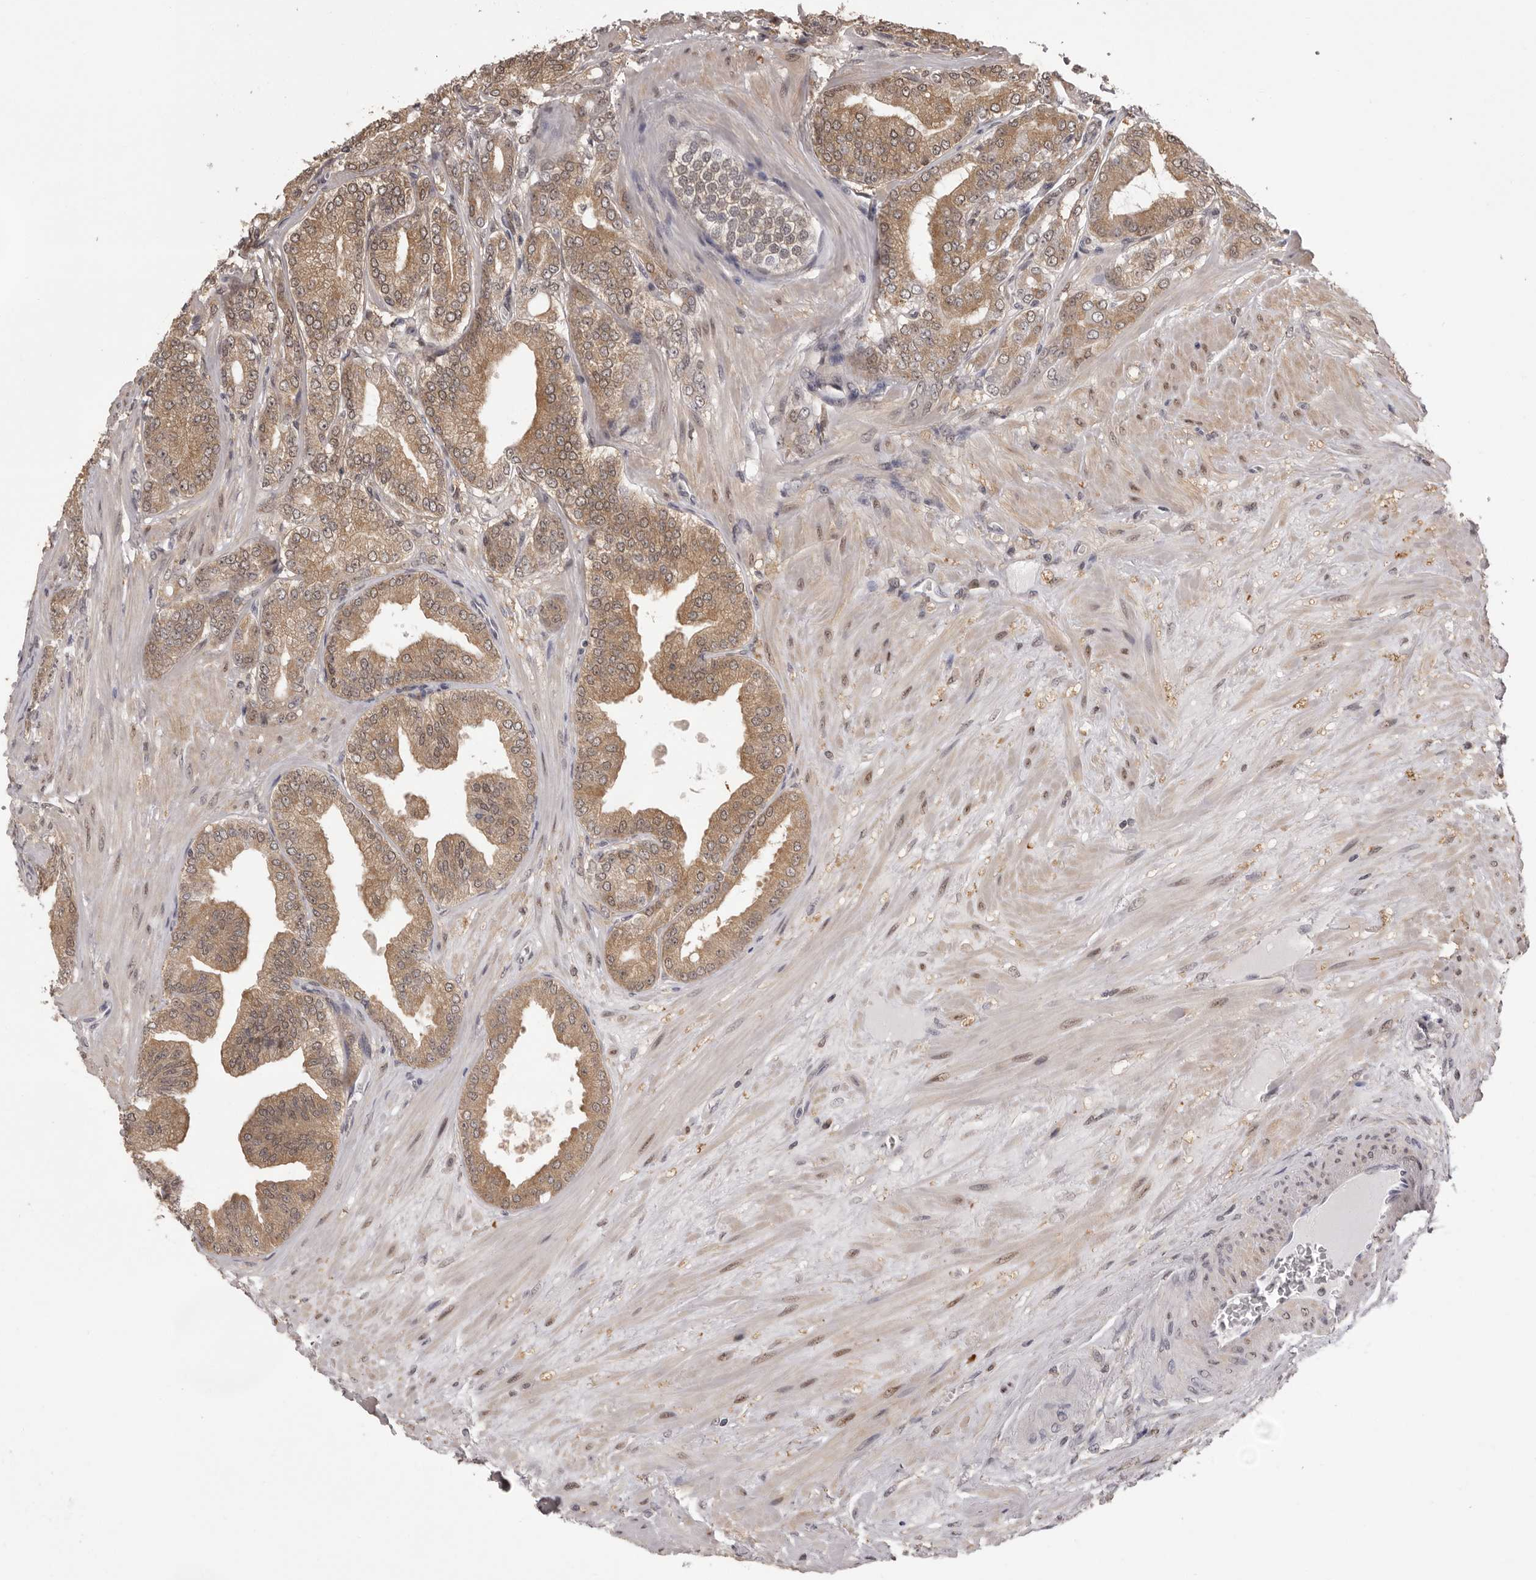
{"staining": {"intensity": "moderate", "quantity": ">75%", "location": "cytoplasmic/membranous"}, "tissue": "prostate cancer", "cell_type": "Tumor cells", "image_type": "cancer", "snomed": [{"axis": "morphology", "description": "Adenocarcinoma, Low grade"}, {"axis": "topography", "description": "Prostate"}], "caption": "Human prostate adenocarcinoma (low-grade) stained for a protein (brown) exhibits moderate cytoplasmic/membranous positive expression in approximately >75% of tumor cells.", "gene": "MDH1", "patient": {"sex": "male", "age": 63}}